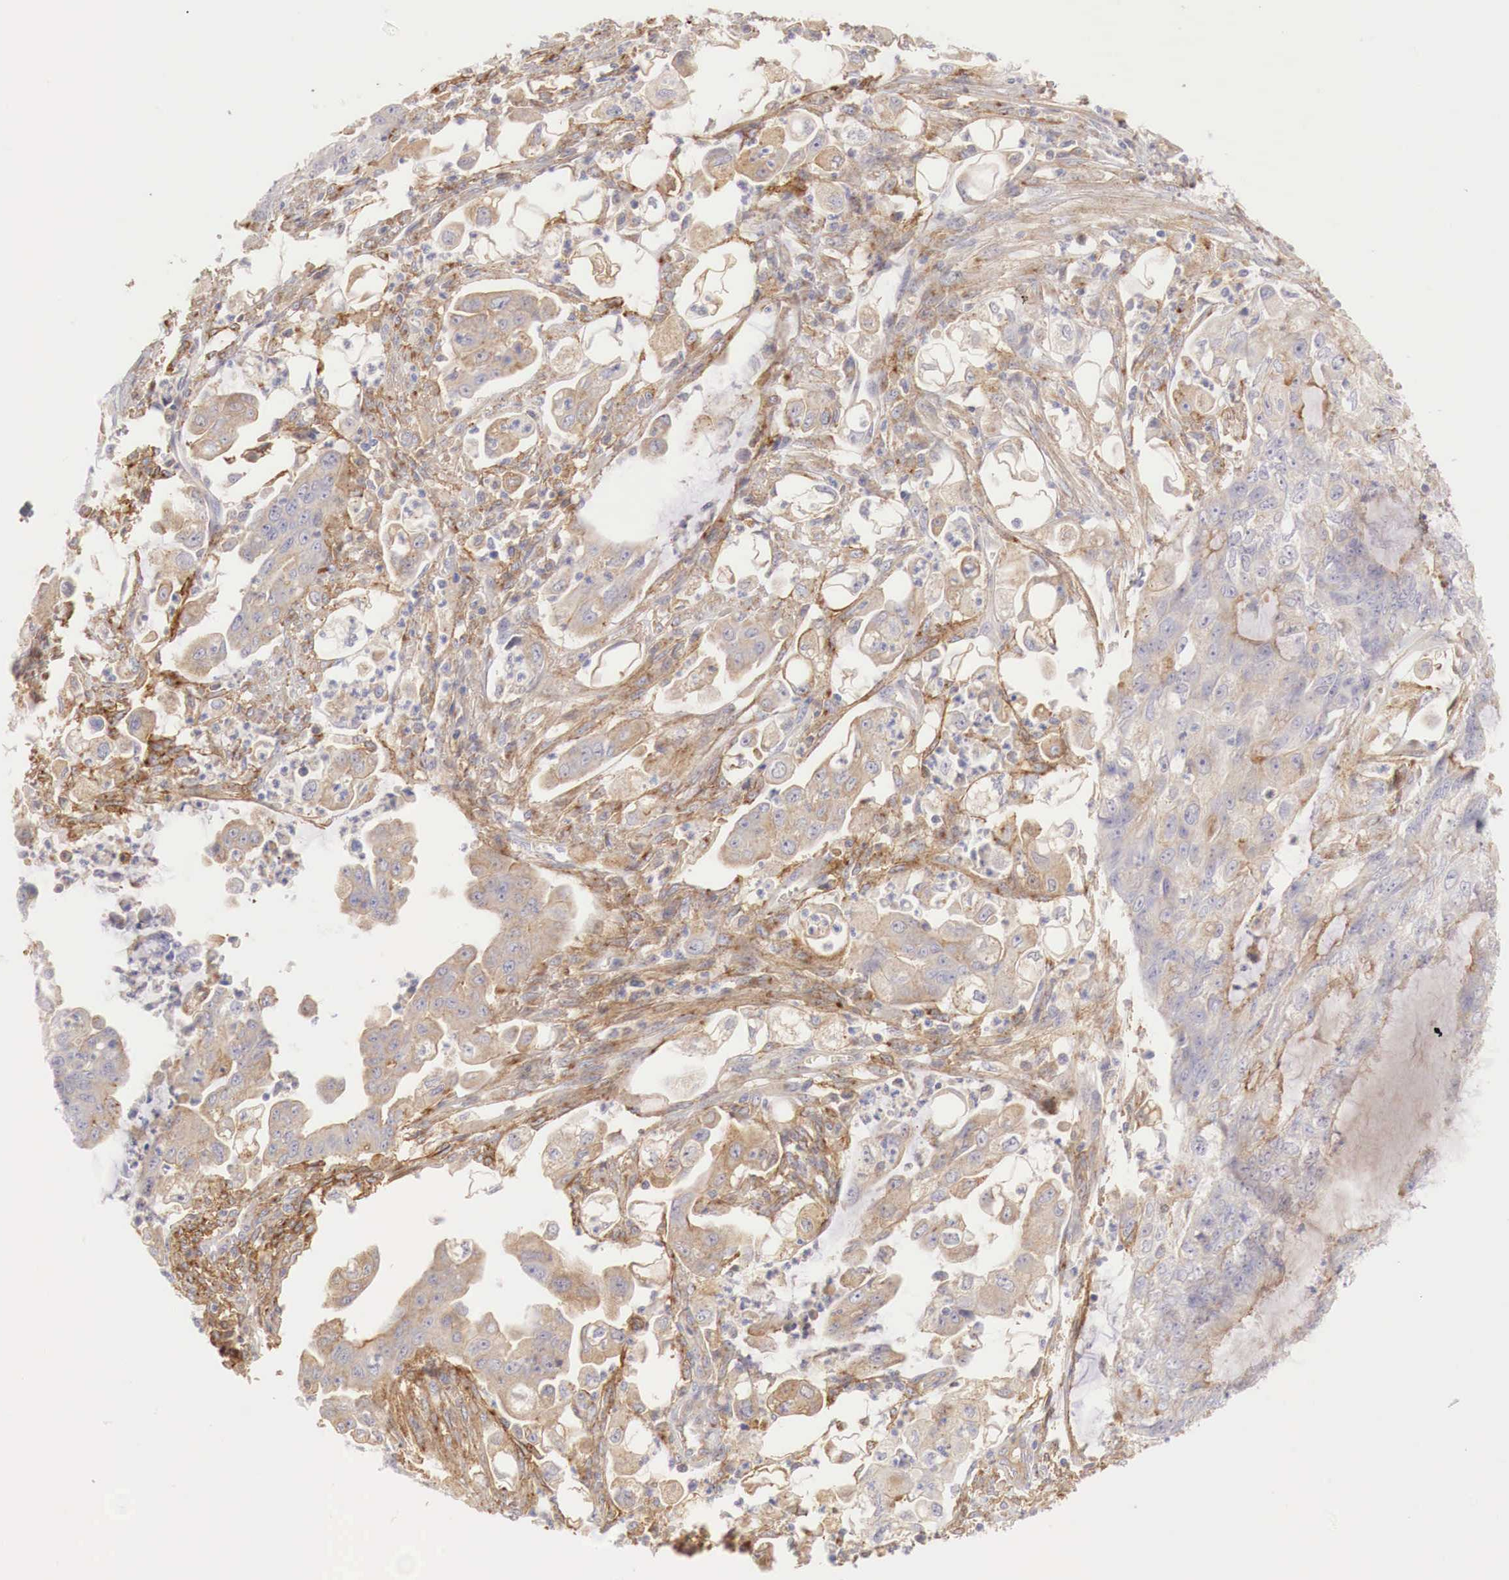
{"staining": {"intensity": "moderate", "quantity": ">75%", "location": "cytoplasmic/membranous"}, "tissue": "endometrial cancer", "cell_type": "Tumor cells", "image_type": "cancer", "snomed": [{"axis": "morphology", "description": "Adenocarcinoma, NOS"}, {"axis": "topography", "description": "Endometrium"}], "caption": "Protein expression analysis of human endometrial adenocarcinoma reveals moderate cytoplasmic/membranous staining in about >75% of tumor cells.", "gene": "KLHDC7B", "patient": {"sex": "female", "age": 75}}